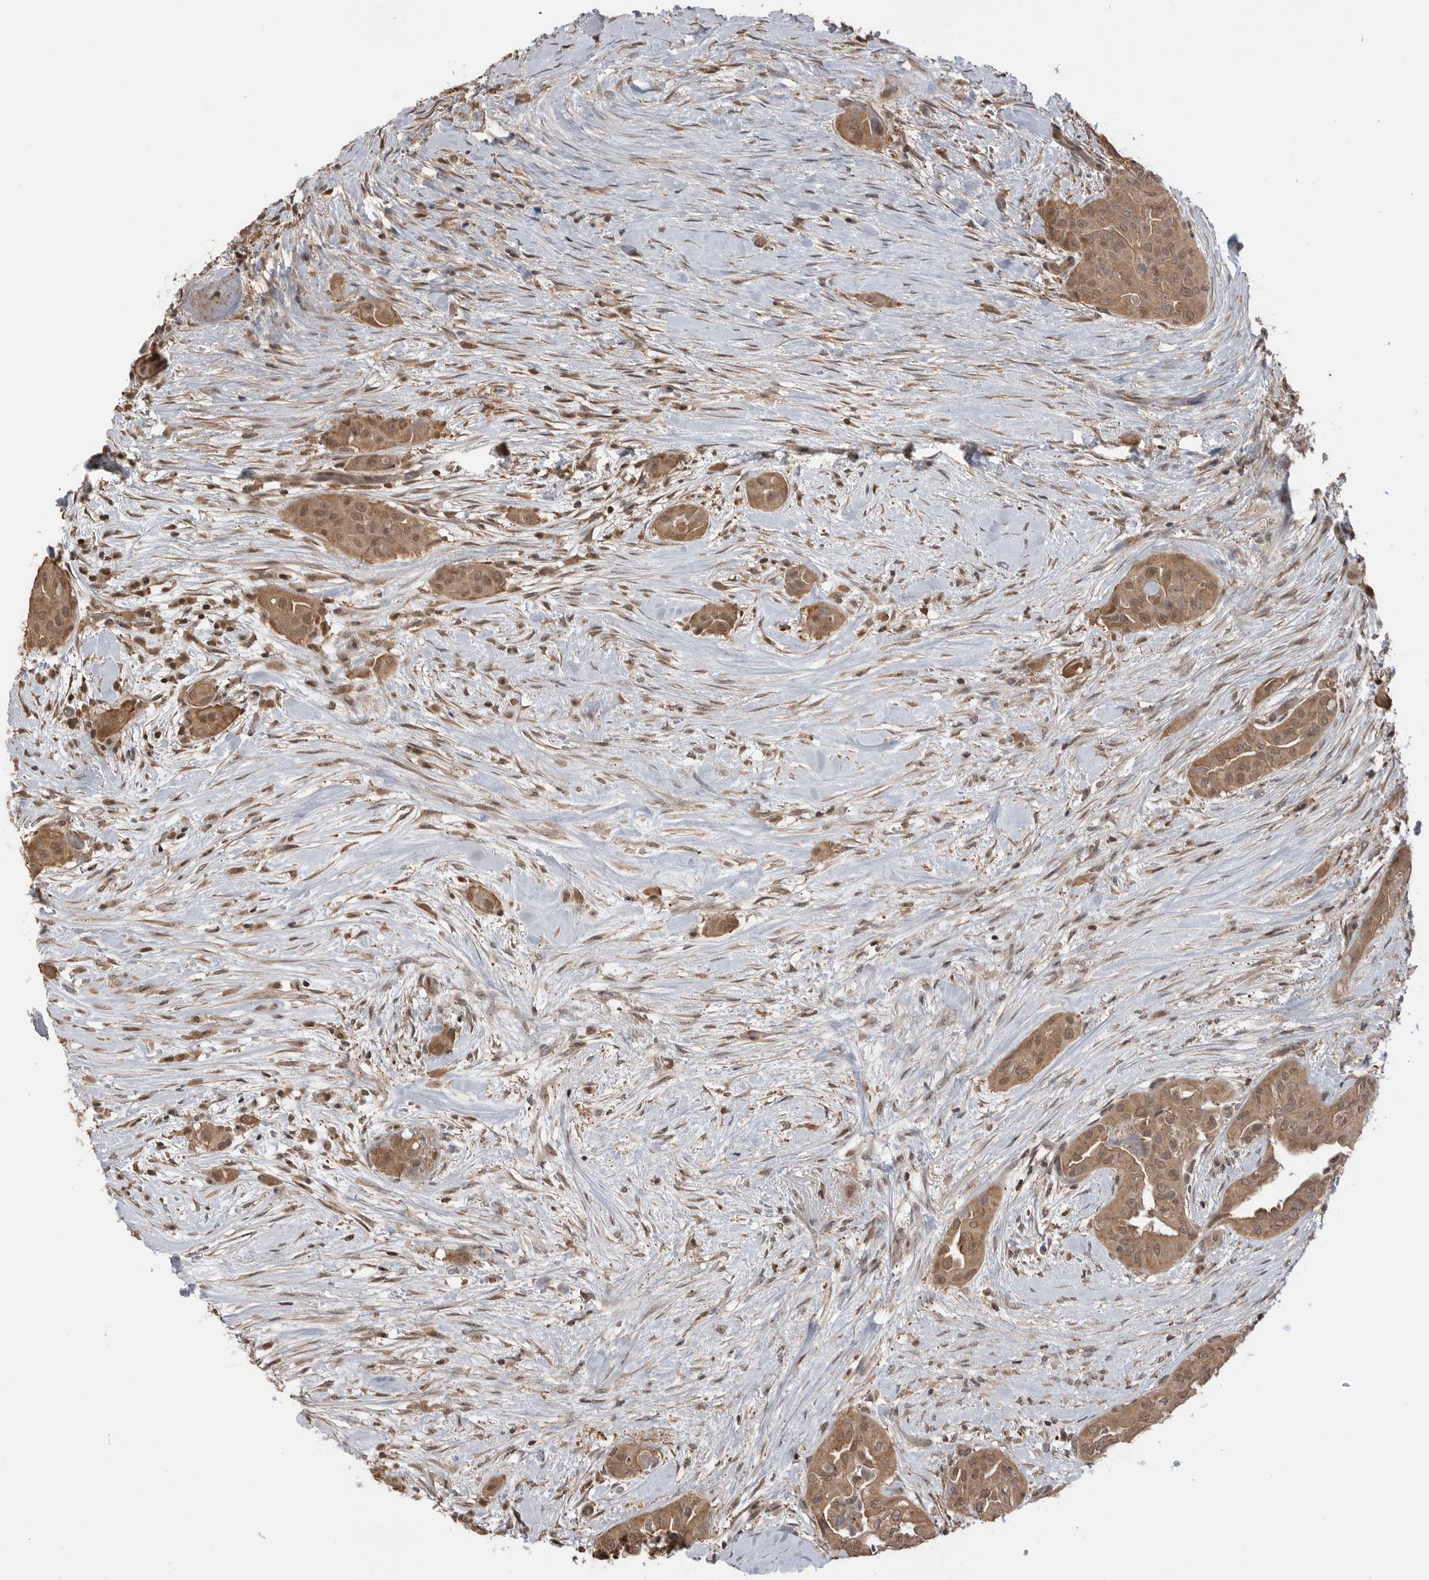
{"staining": {"intensity": "moderate", "quantity": ">75%", "location": "cytoplasmic/membranous,nuclear"}, "tissue": "thyroid cancer", "cell_type": "Tumor cells", "image_type": "cancer", "snomed": [{"axis": "morphology", "description": "Papillary adenocarcinoma, NOS"}, {"axis": "topography", "description": "Thyroid gland"}], "caption": "Immunohistochemistry (IHC) image of neoplastic tissue: thyroid cancer stained using IHC displays medium levels of moderate protein expression localized specifically in the cytoplasmic/membranous and nuclear of tumor cells, appearing as a cytoplasmic/membranous and nuclear brown color.", "gene": "PEAK1", "patient": {"sex": "female", "age": 59}}